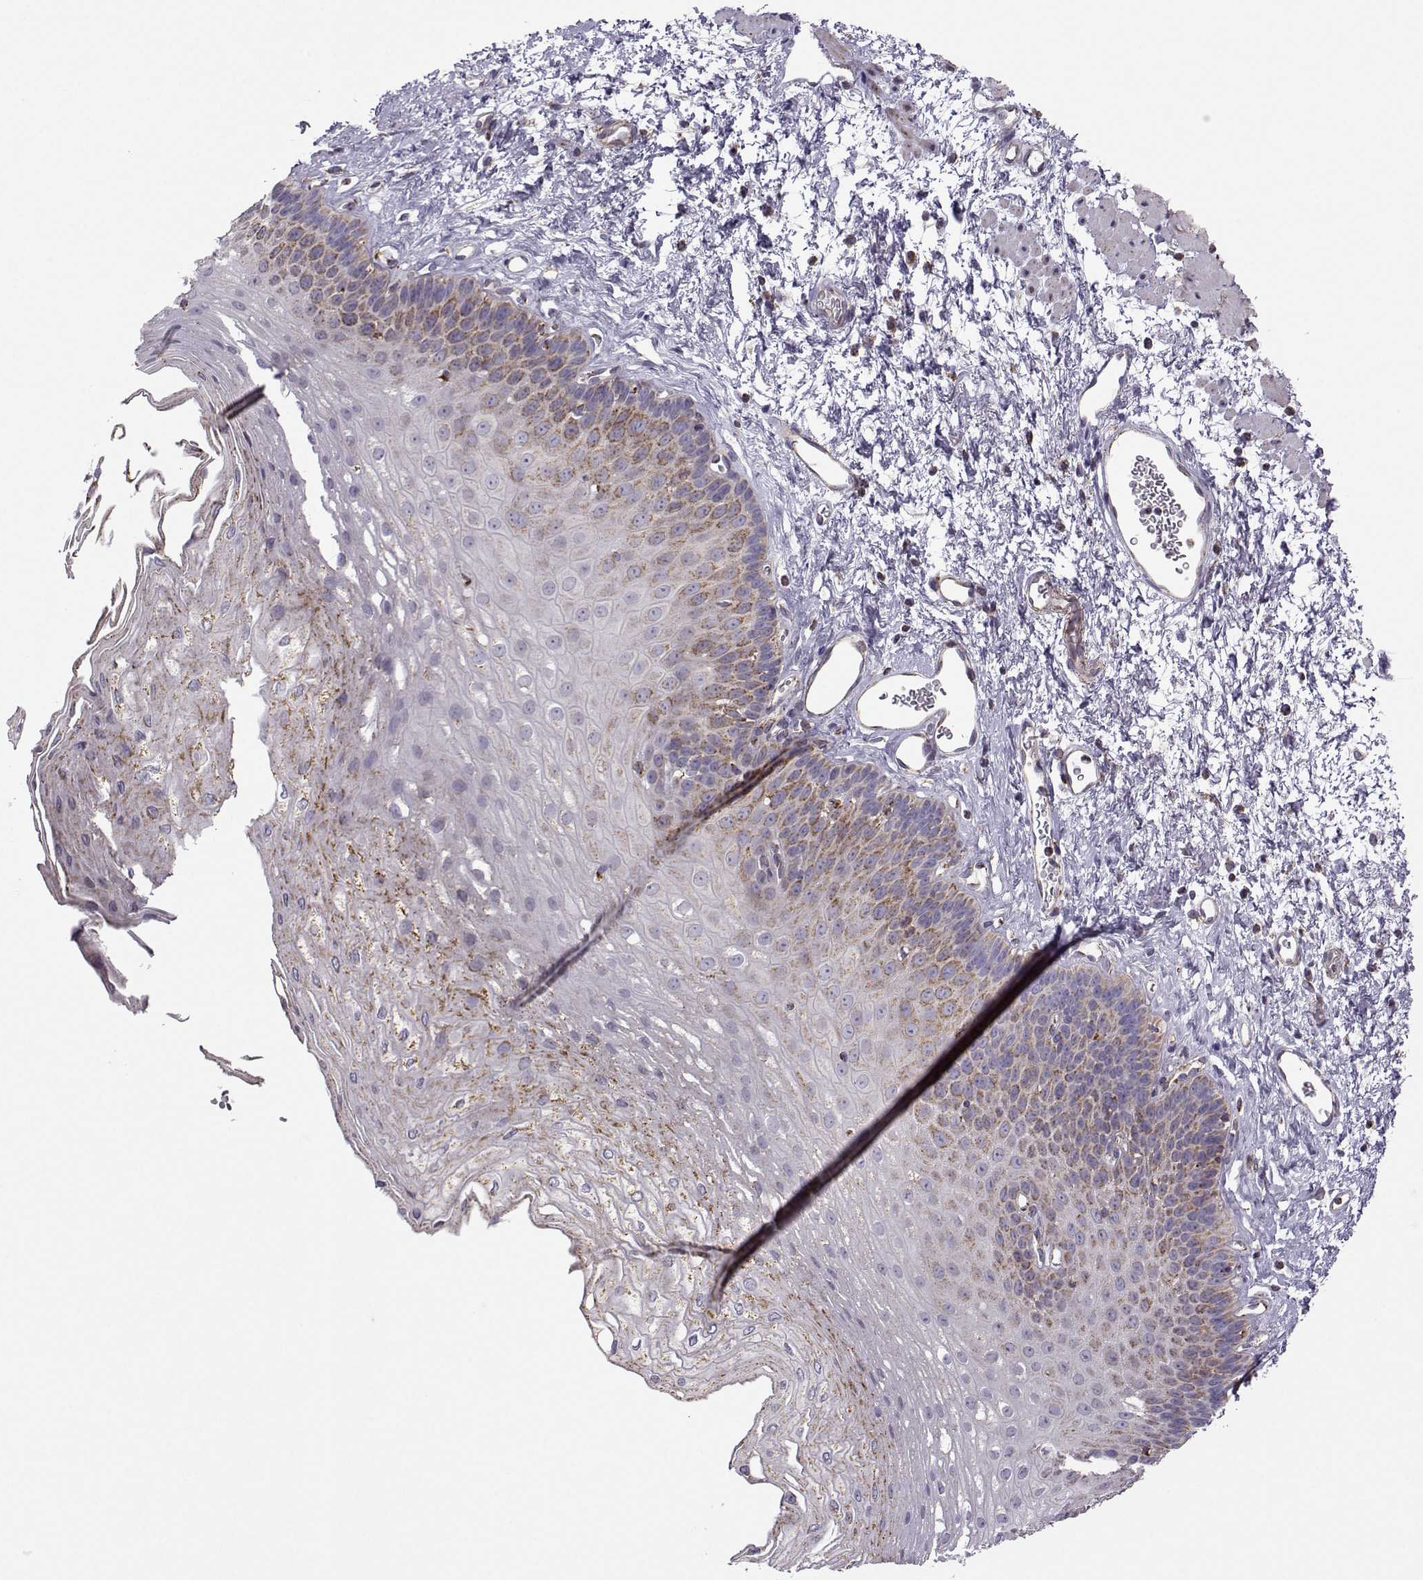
{"staining": {"intensity": "moderate", "quantity": "<25%", "location": "cytoplasmic/membranous"}, "tissue": "esophagus", "cell_type": "Squamous epithelial cells", "image_type": "normal", "snomed": [{"axis": "morphology", "description": "Normal tissue, NOS"}, {"axis": "topography", "description": "Esophagus"}], "caption": "Immunohistochemistry (IHC) histopathology image of unremarkable esophagus: esophagus stained using immunohistochemistry (IHC) displays low levels of moderate protein expression localized specifically in the cytoplasmic/membranous of squamous epithelial cells, appearing as a cytoplasmic/membranous brown color.", "gene": "NECAB3", "patient": {"sex": "female", "age": 62}}